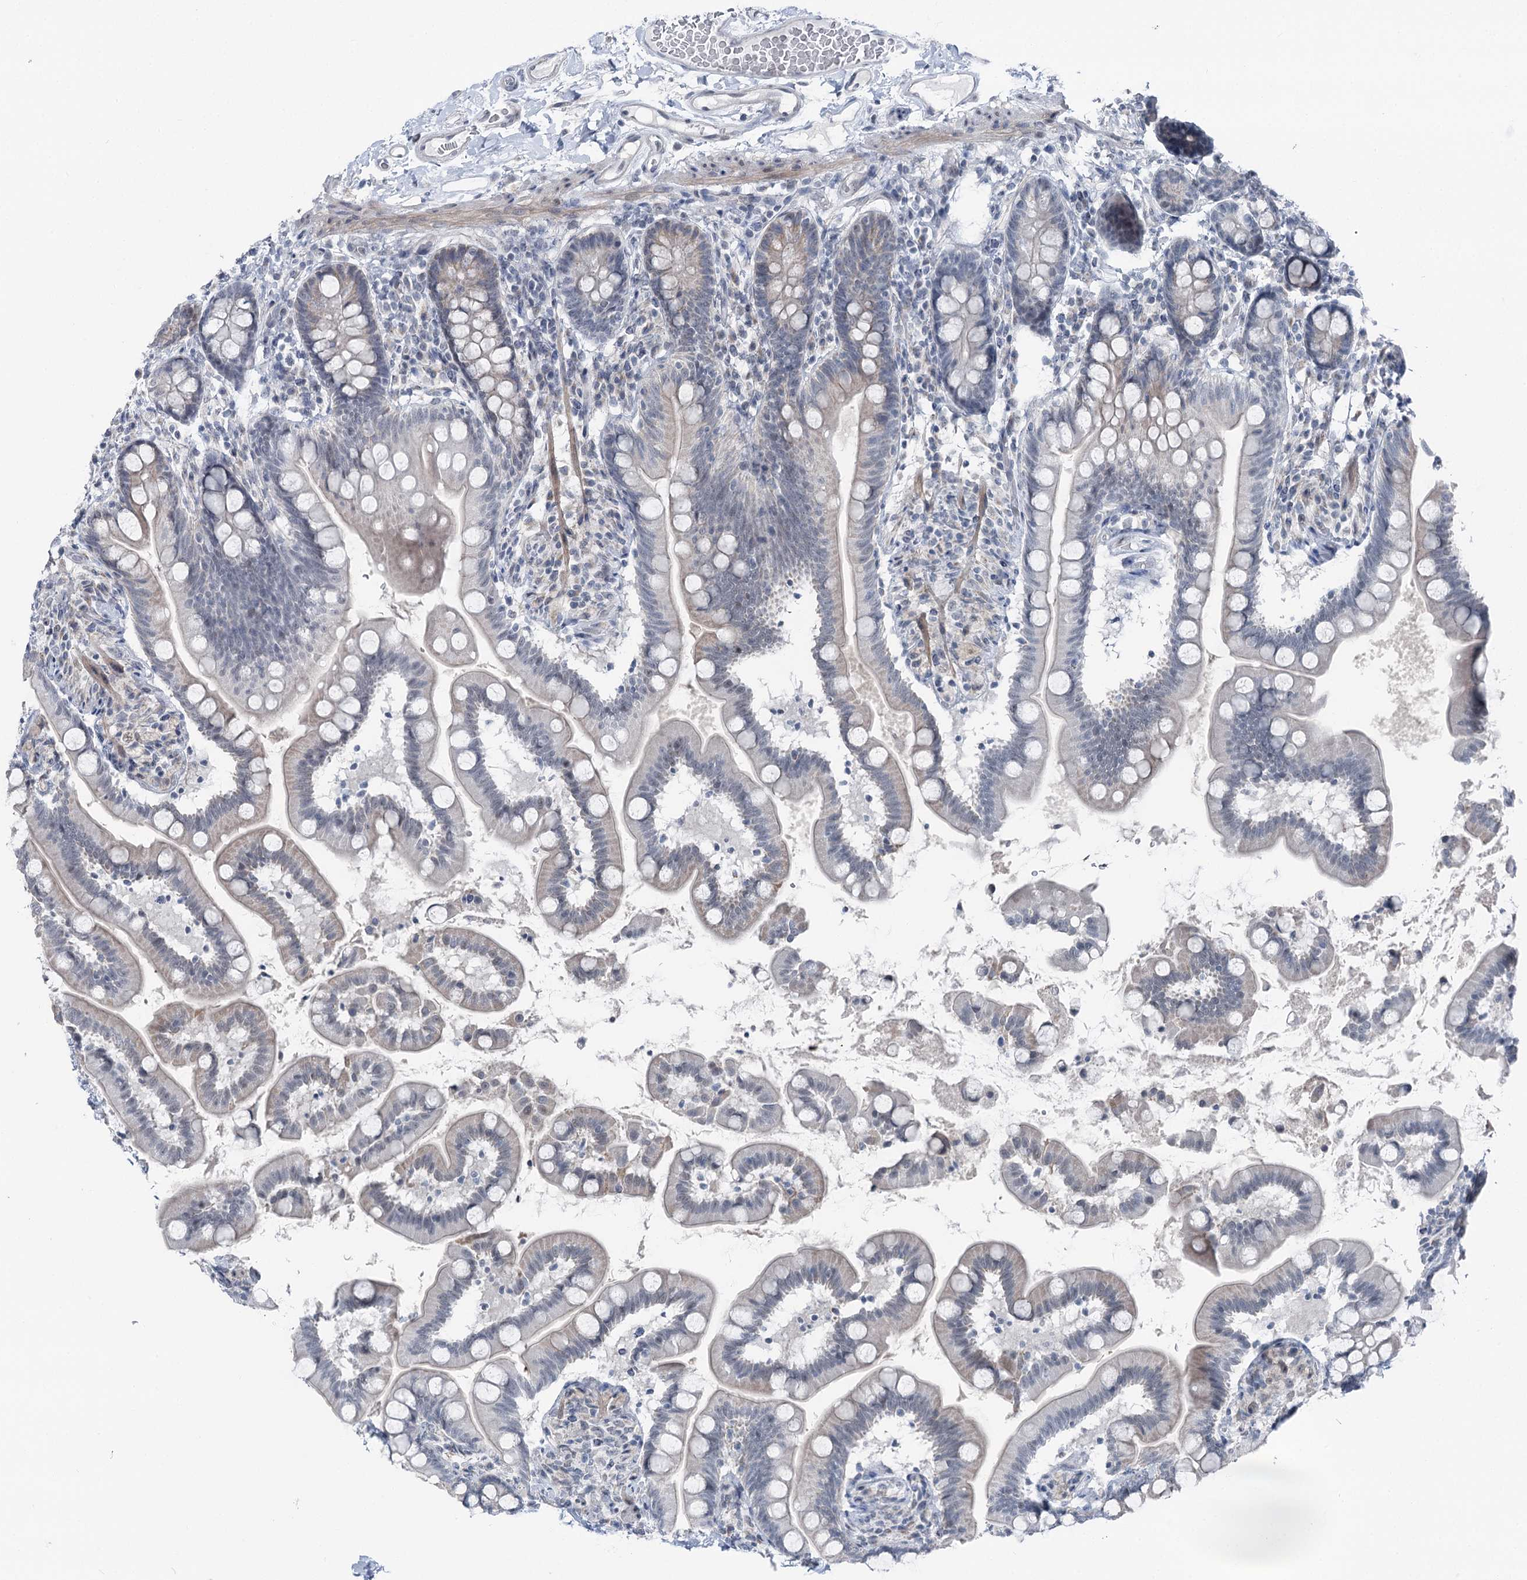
{"staining": {"intensity": "negative", "quantity": "none", "location": "none"}, "tissue": "small intestine", "cell_type": "Glandular cells", "image_type": "normal", "snomed": [{"axis": "morphology", "description": "Normal tissue, NOS"}, {"axis": "topography", "description": "Small intestine"}], "caption": "DAB (3,3'-diaminobenzidine) immunohistochemical staining of unremarkable human small intestine demonstrates no significant staining in glandular cells. Nuclei are stained in blue.", "gene": "STEEP1", "patient": {"sex": "female", "age": 64}}